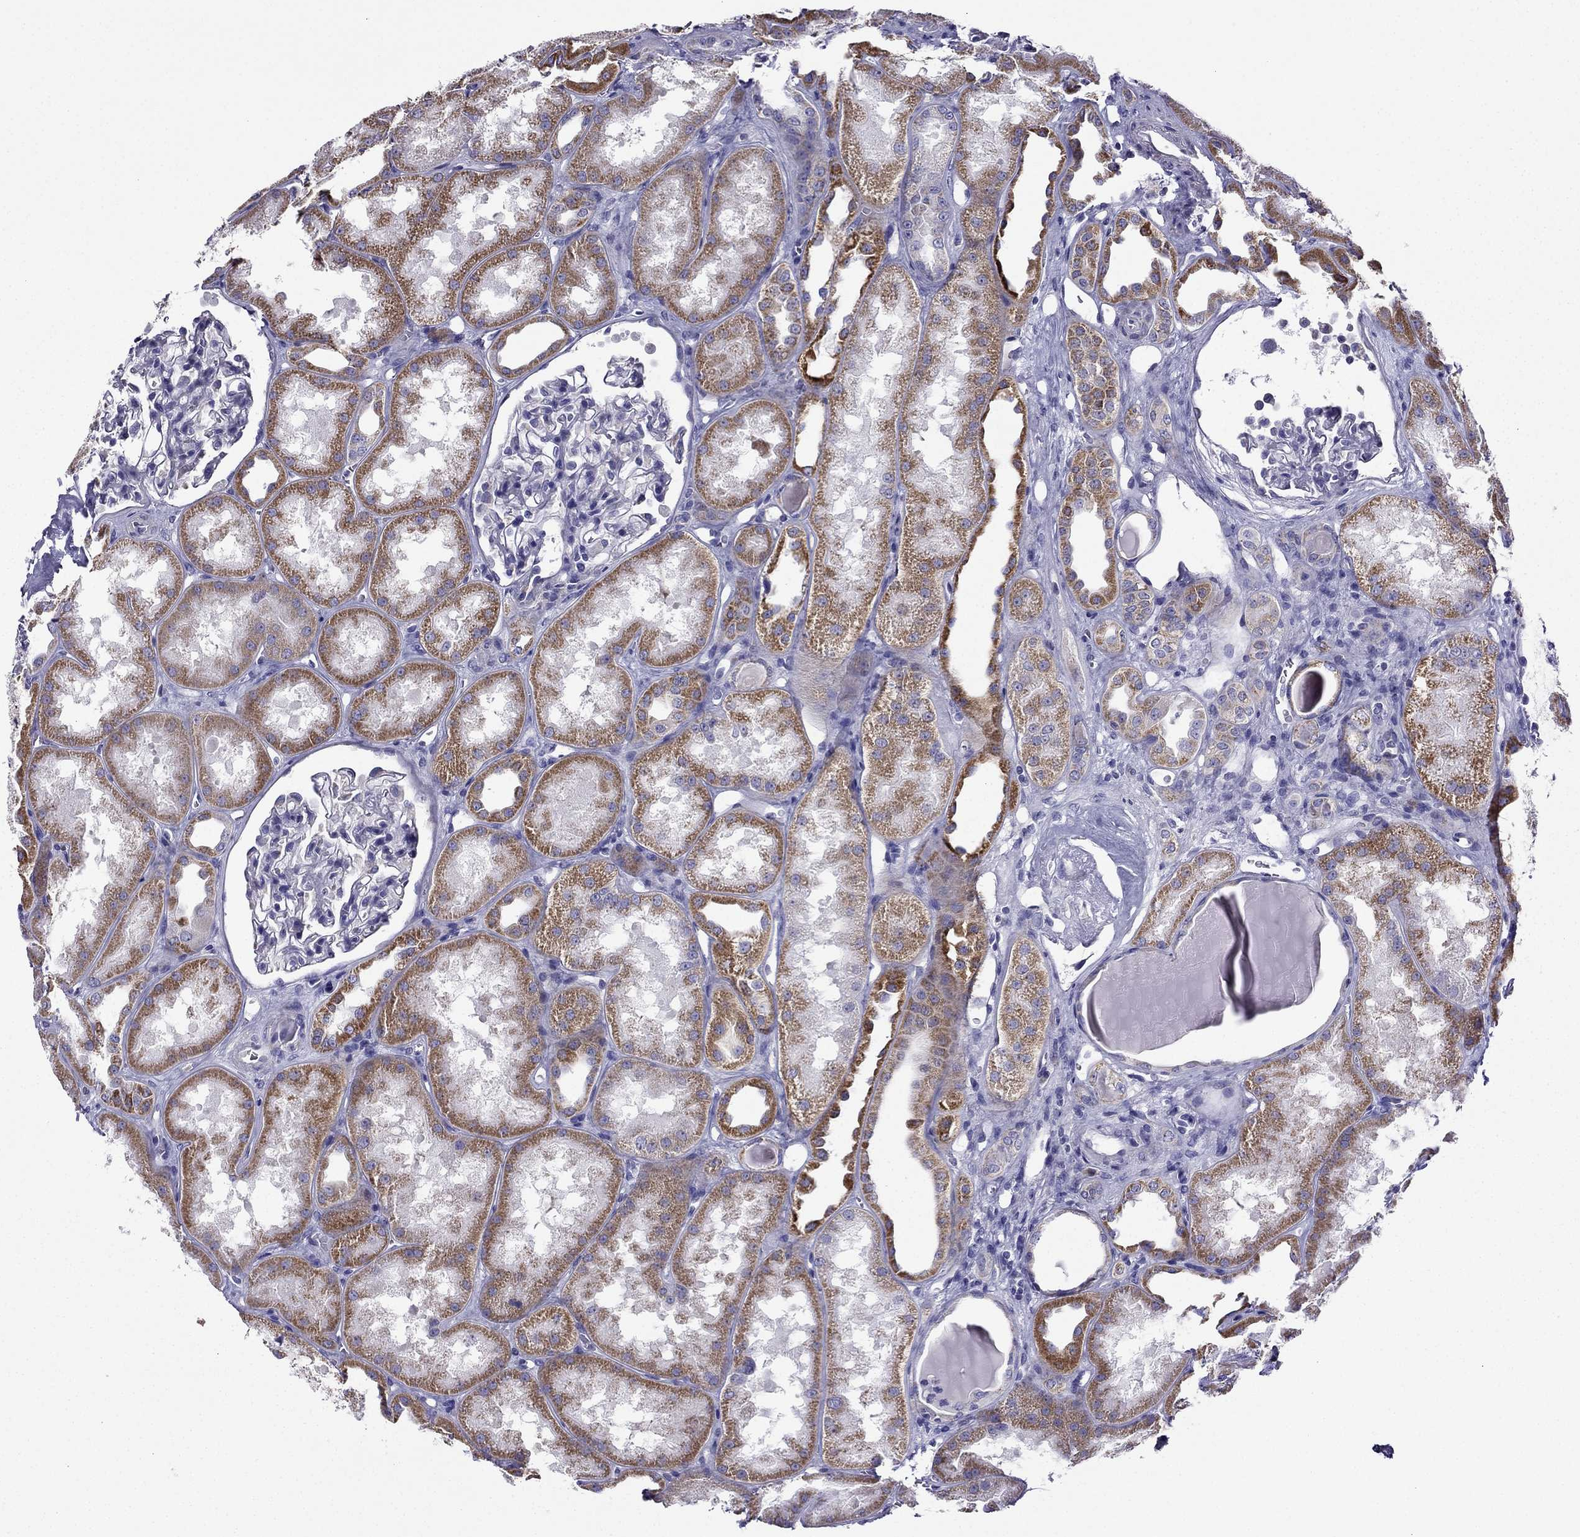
{"staining": {"intensity": "negative", "quantity": "none", "location": "none"}, "tissue": "kidney", "cell_type": "Cells in glomeruli", "image_type": "normal", "snomed": [{"axis": "morphology", "description": "Normal tissue, NOS"}, {"axis": "topography", "description": "Kidney"}], "caption": "IHC image of unremarkable kidney: kidney stained with DAB reveals no significant protein staining in cells in glomeruli.", "gene": "KIF5A", "patient": {"sex": "male", "age": 61}}